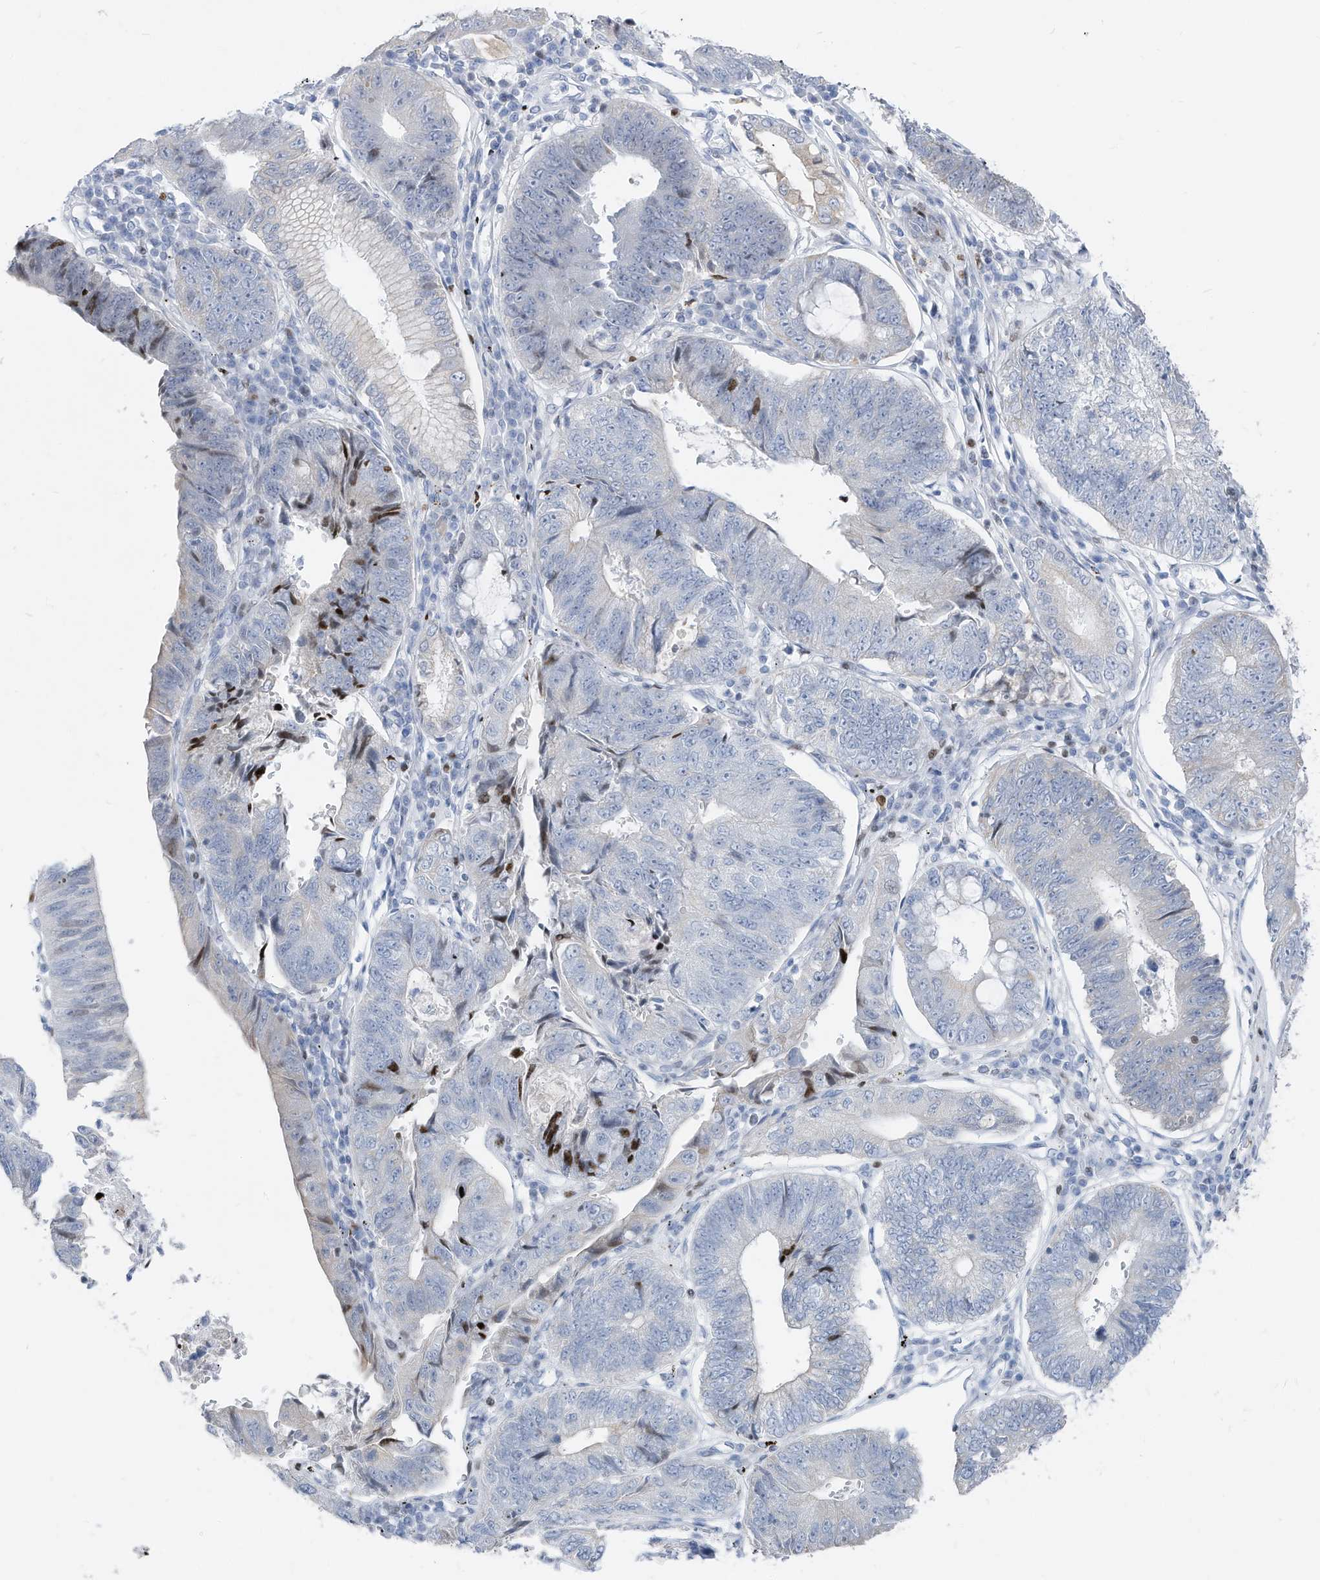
{"staining": {"intensity": "moderate", "quantity": "<25%", "location": "nuclear"}, "tissue": "stomach cancer", "cell_type": "Tumor cells", "image_type": "cancer", "snomed": [{"axis": "morphology", "description": "Adenocarcinoma, NOS"}, {"axis": "topography", "description": "Stomach"}], "caption": "Brown immunohistochemical staining in human stomach cancer (adenocarcinoma) demonstrates moderate nuclear expression in about <25% of tumor cells.", "gene": "FRS3", "patient": {"sex": "male", "age": 59}}